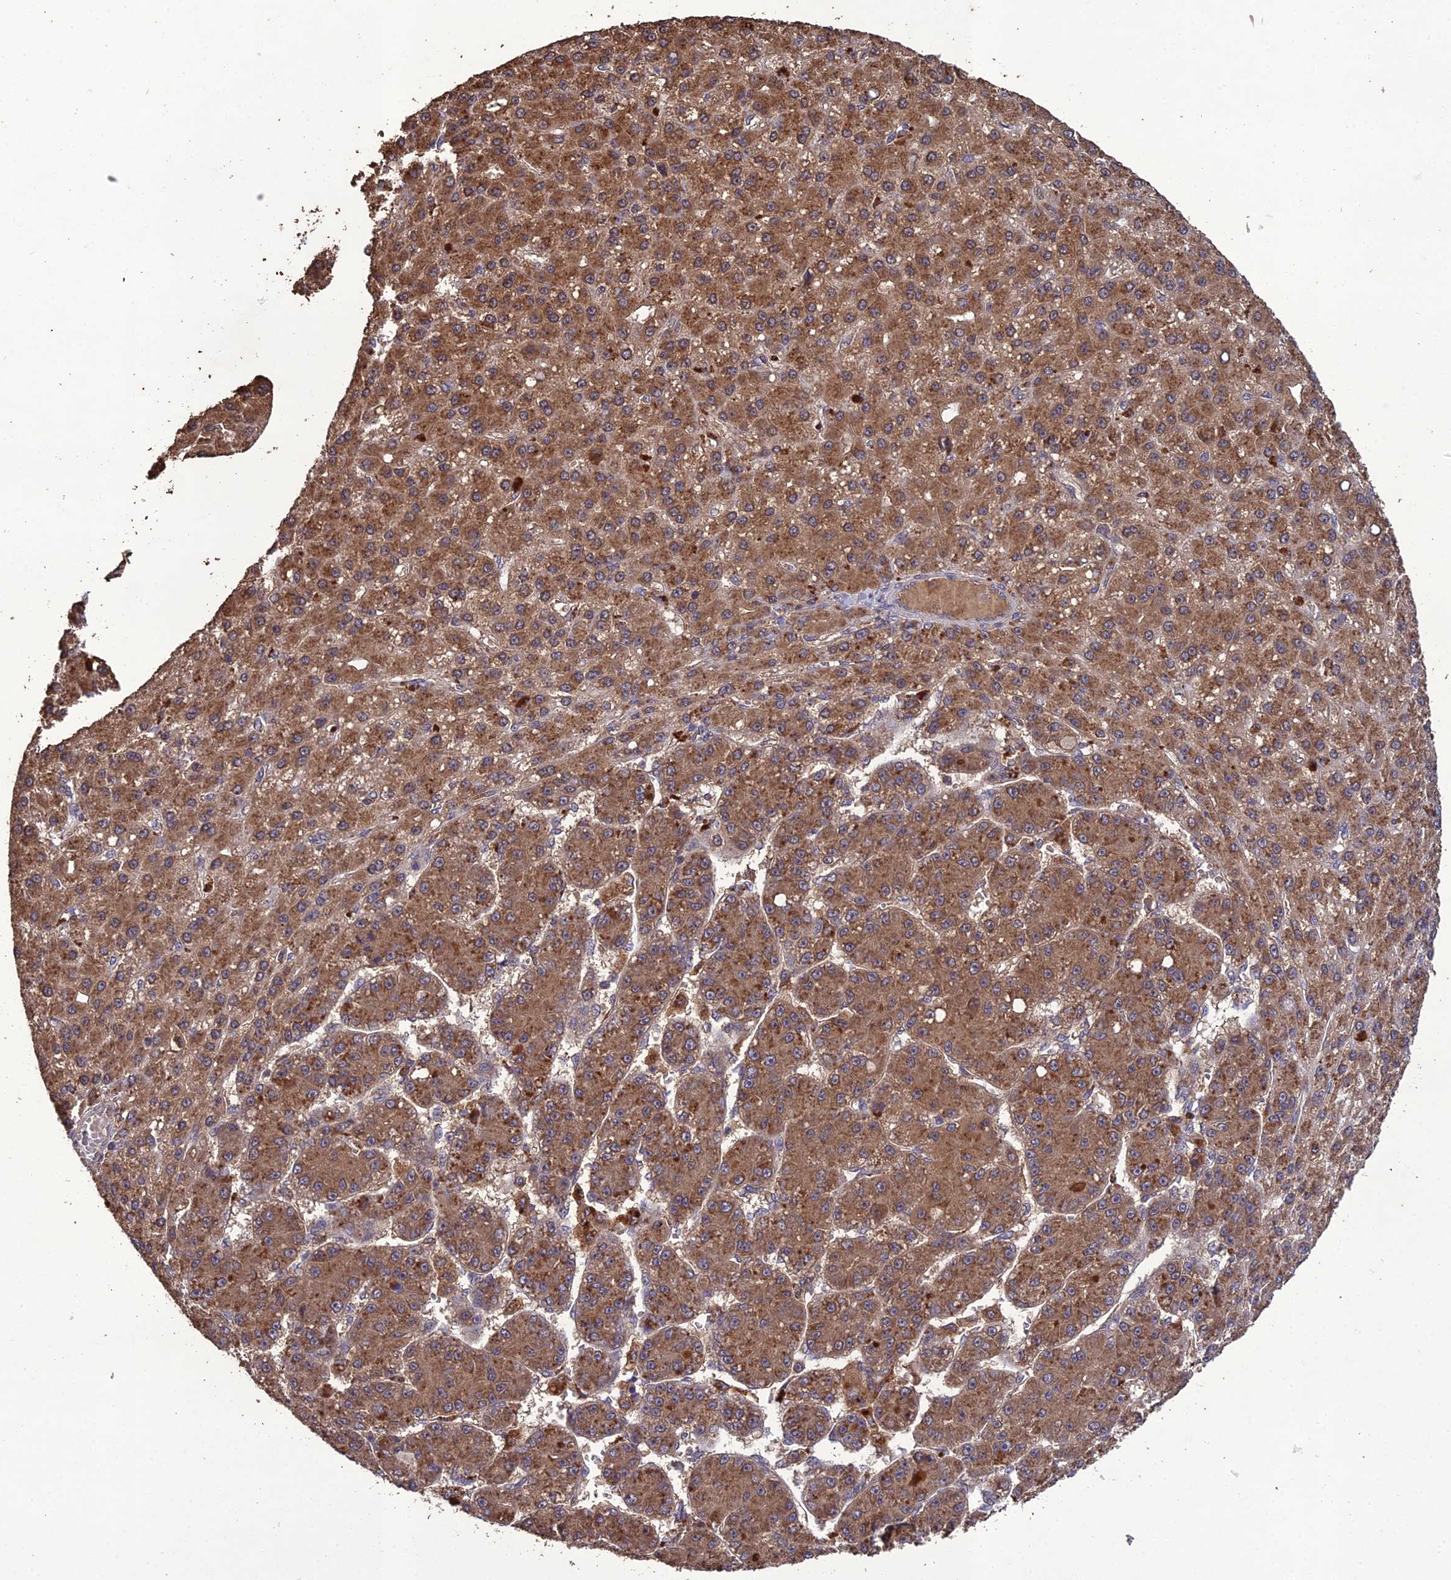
{"staining": {"intensity": "moderate", "quantity": ">75%", "location": "cytoplasmic/membranous"}, "tissue": "liver cancer", "cell_type": "Tumor cells", "image_type": "cancer", "snomed": [{"axis": "morphology", "description": "Carcinoma, Hepatocellular, NOS"}, {"axis": "topography", "description": "Liver"}], "caption": "Brown immunohistochemical staining in hepatocellular carcinoma (liver) displays moderate cytoplasmic/membranous expression in about >75% of tumor cells.", "gene": "TMEM258", "patient": {"sex": "male", "age": 67}}